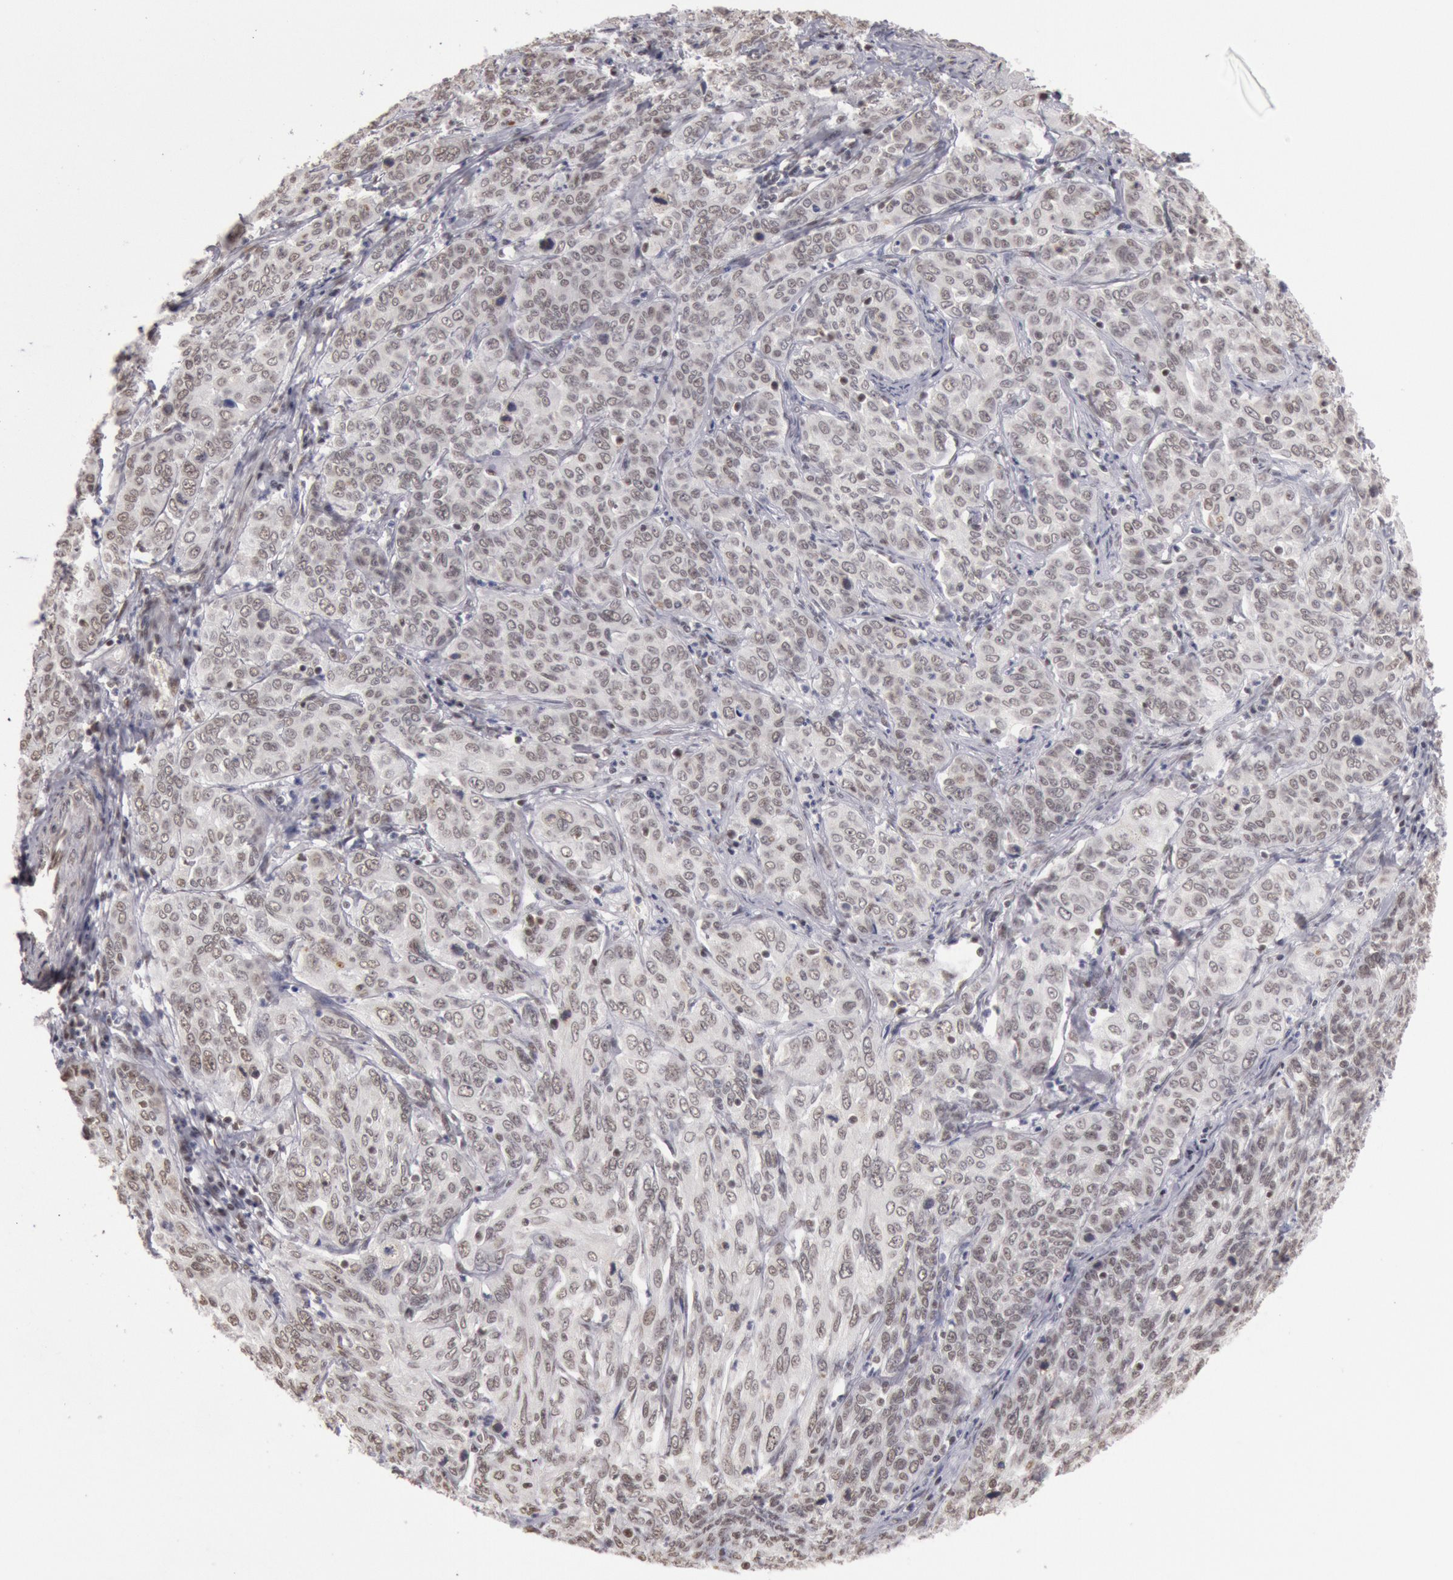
{"staining": {"intensity": "weak", "quantity": ">75%", "location": "nuclear"}, "tissue": "cervical cancer", "cell_type": "Tumor cells", "image_type": "cancer", "snomed": [{"axis": "morphology", "description": "Squamous cell carcinoma, NOS"}, {"axis": "topography", "description": "Cervix"}], "caption": "This photomicrograph exhibits cervical cancer (squamous cell carcinoma) stained with immunohistochemistry to label a protein in brown. The nuclear of tumor cells show weak positivity for the protein. Nuclei are counter-stained blue.", "gene": "ESS2", "patient": {"sex": "female", "age": 38}}